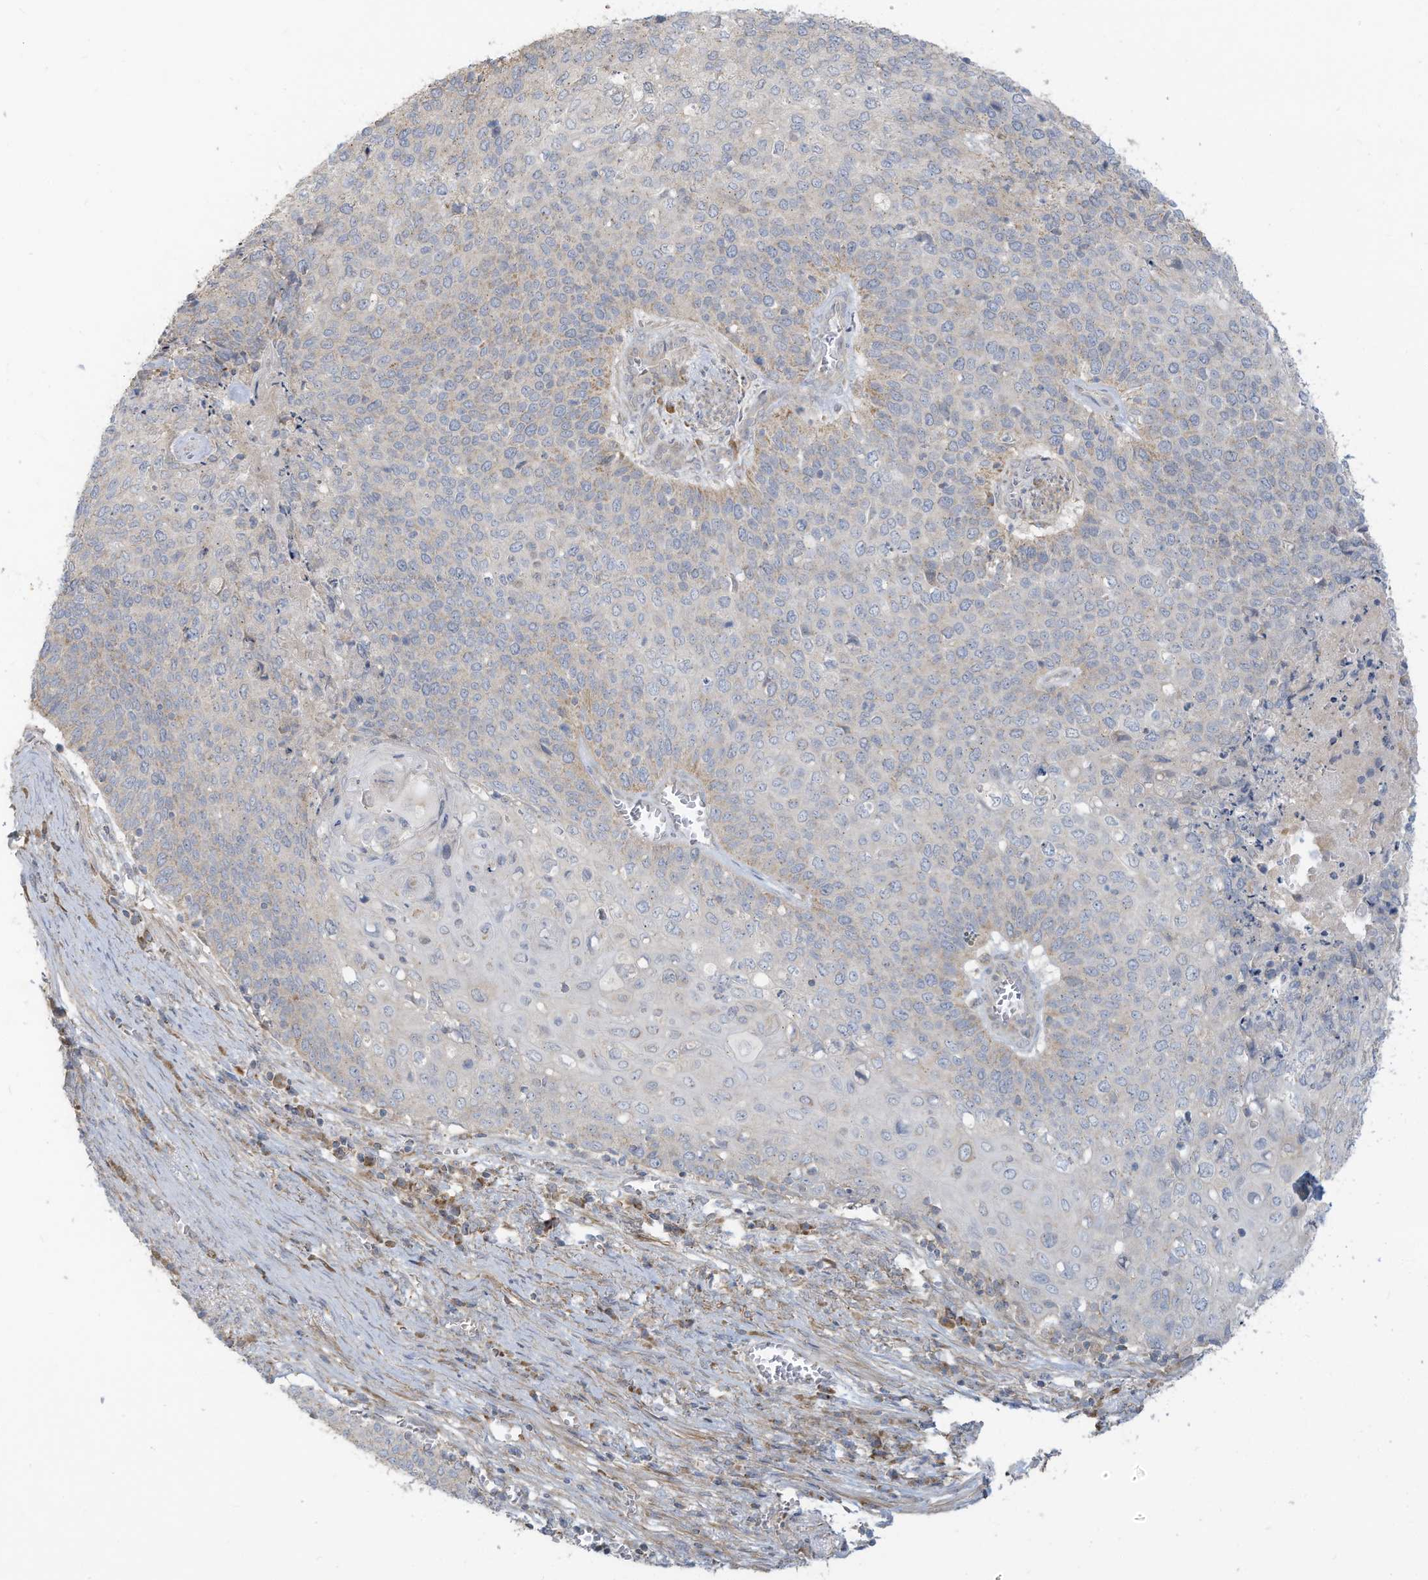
{"staining": {"intensity": "negative", "quantity": "none", "location": "none"}, "tissue": "cervical cancer", "cell_type": "Tumor cells", "image_type": "cancer", "snomed": [{"axis": "morphology", "description": "Squamous cell carcinoma, NOS"}, {"axis": "topography", "description": "Cervix"}], "caption": "This is a micrograph of IHC staining of cervical squamous cell carcinoma, which shows no positivity in tumor cells.", "gene": "GTPBP2", "patient": {"sex": "female", "age": 39}}